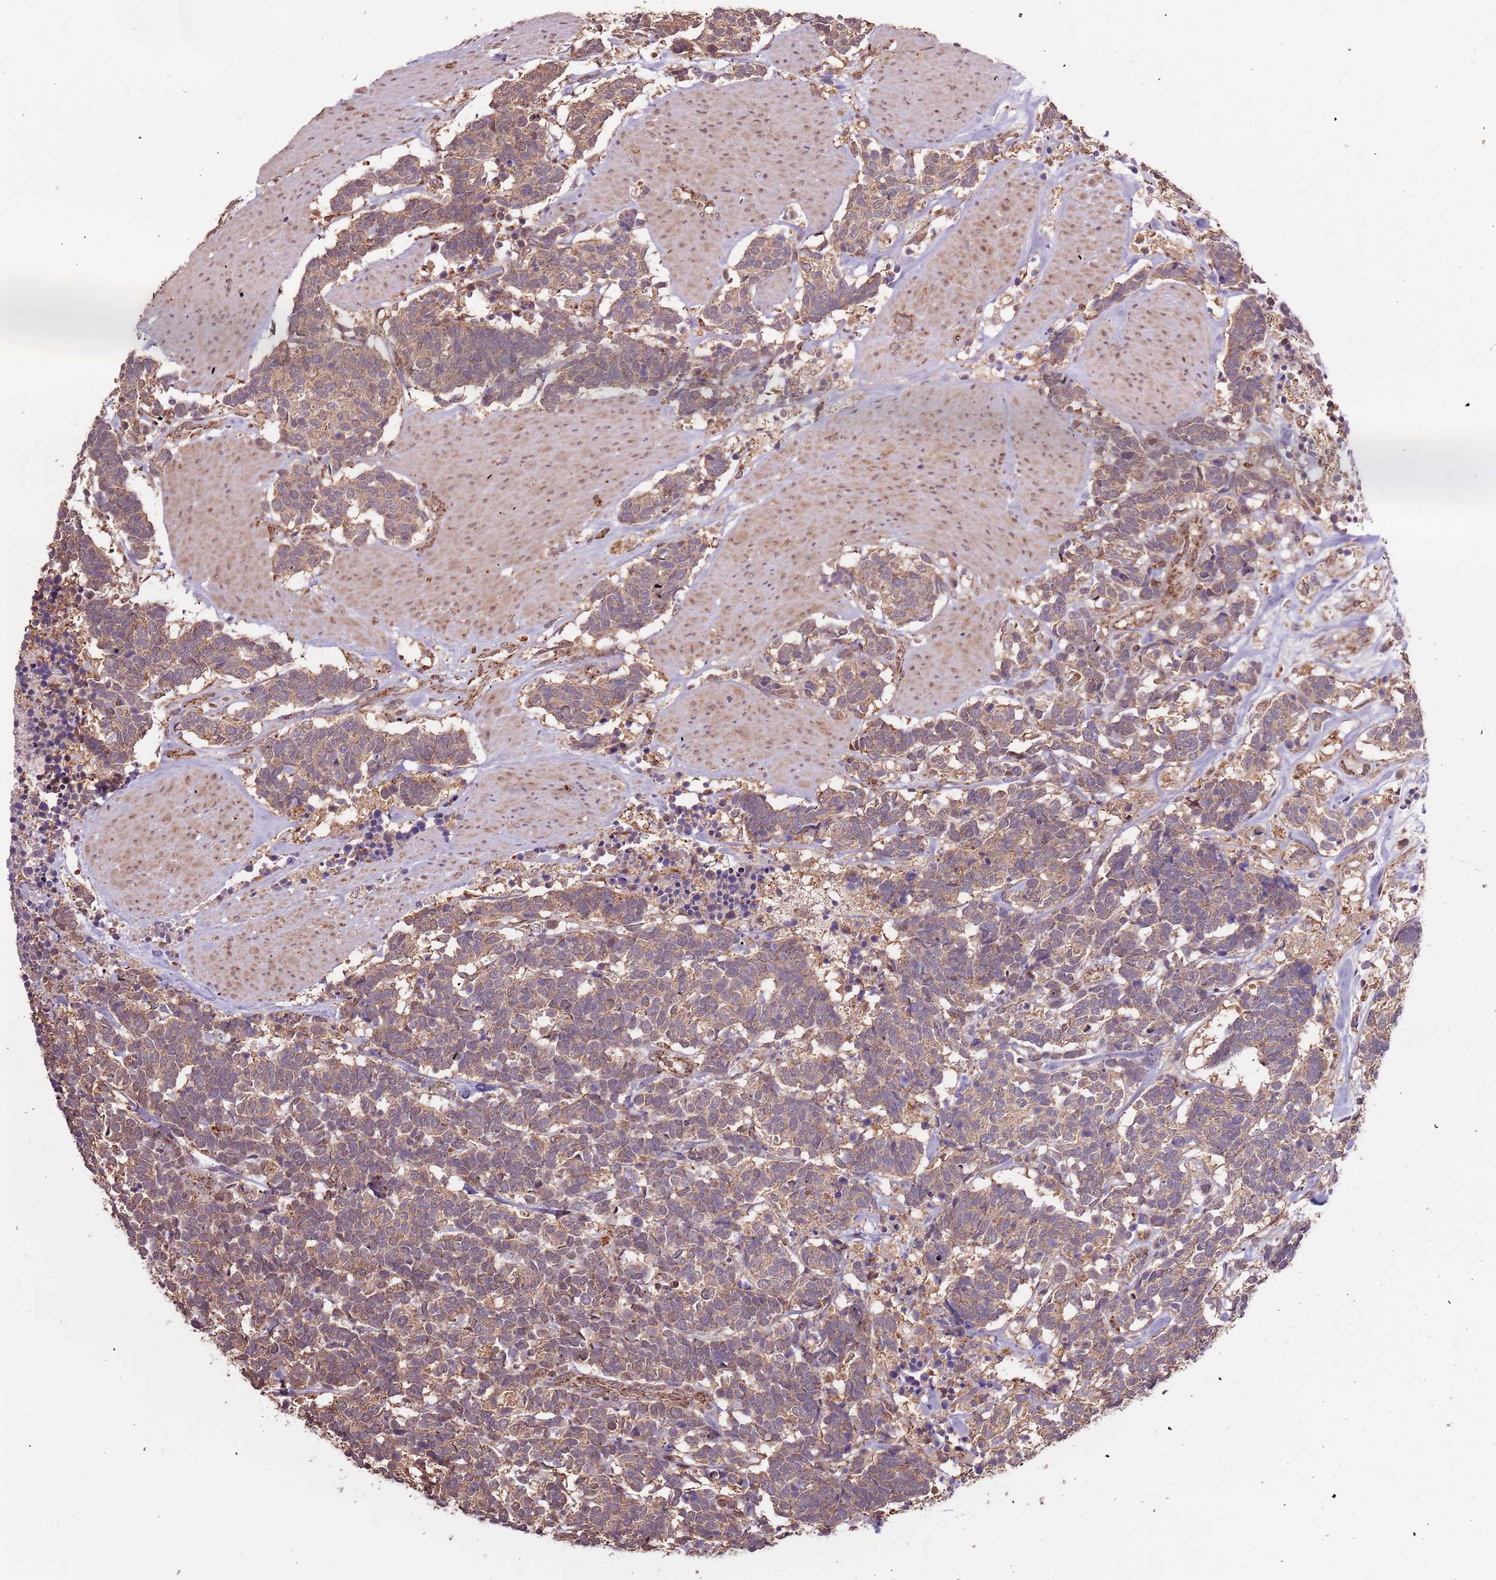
{"staining": {"intensity": "weak", "quantity": ">75%", "location": "cytoplasmic/membranous"}, "tissue": "carcinoid", "cell_type": "Tumor cells", "image_type": "cancer", "snomed": [{"axis": "morphology", "description": "Carcinoma, NOS"}, {"axis": "morphology", "description": "Carcinoid, malignant, NOS"}, {"axis": "topography", "description": "Urinary bladder"}], "caption": "A micrograph of malignant carcinoid stained for a protein displays weak cytoplasmic/membranous brown staining in tumor cells.", "gene": "IL17RD", "patient": {"sex": "male", "age": 57}}